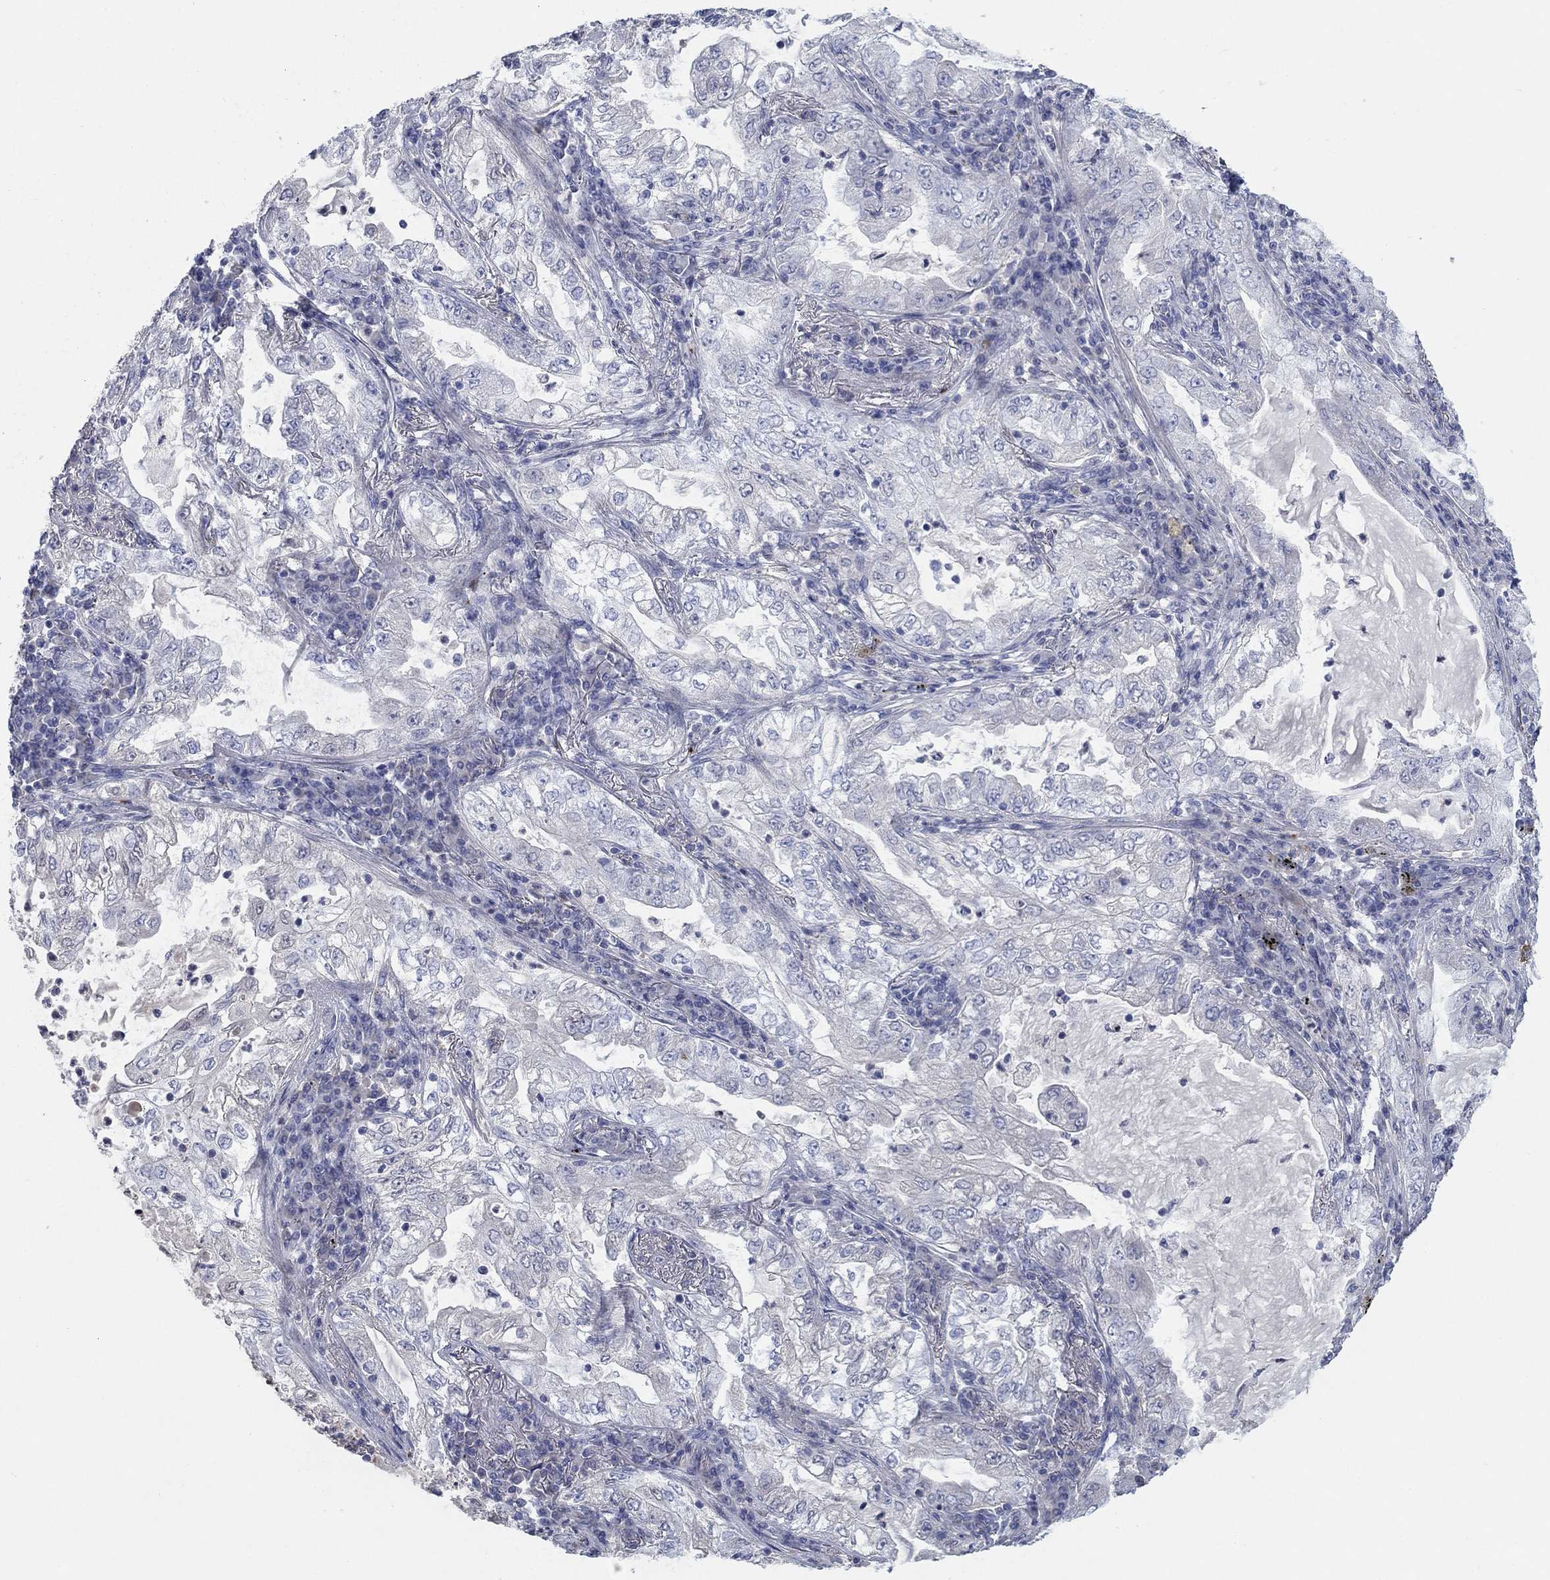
{"staining": {"intensity": "negative", "quantity": "none", "location": "none"}, "tissue": "lung cancer", "cell_type": "Tumor cells", "image_type": "cancer", "snomed": [{"axis": "morphology", "description": "Adenocarcinoma, NOS"}, {"axis": "topography", "description": "Lung"}], "caption": "Immunohistochemistry of human lung cancer (adenocarcinoma) demonstrates no staining in tumor cells. Nuclei are stained in blue.", "gene": "TMEM249", "patient": {"sex": "female", "age": 73}}